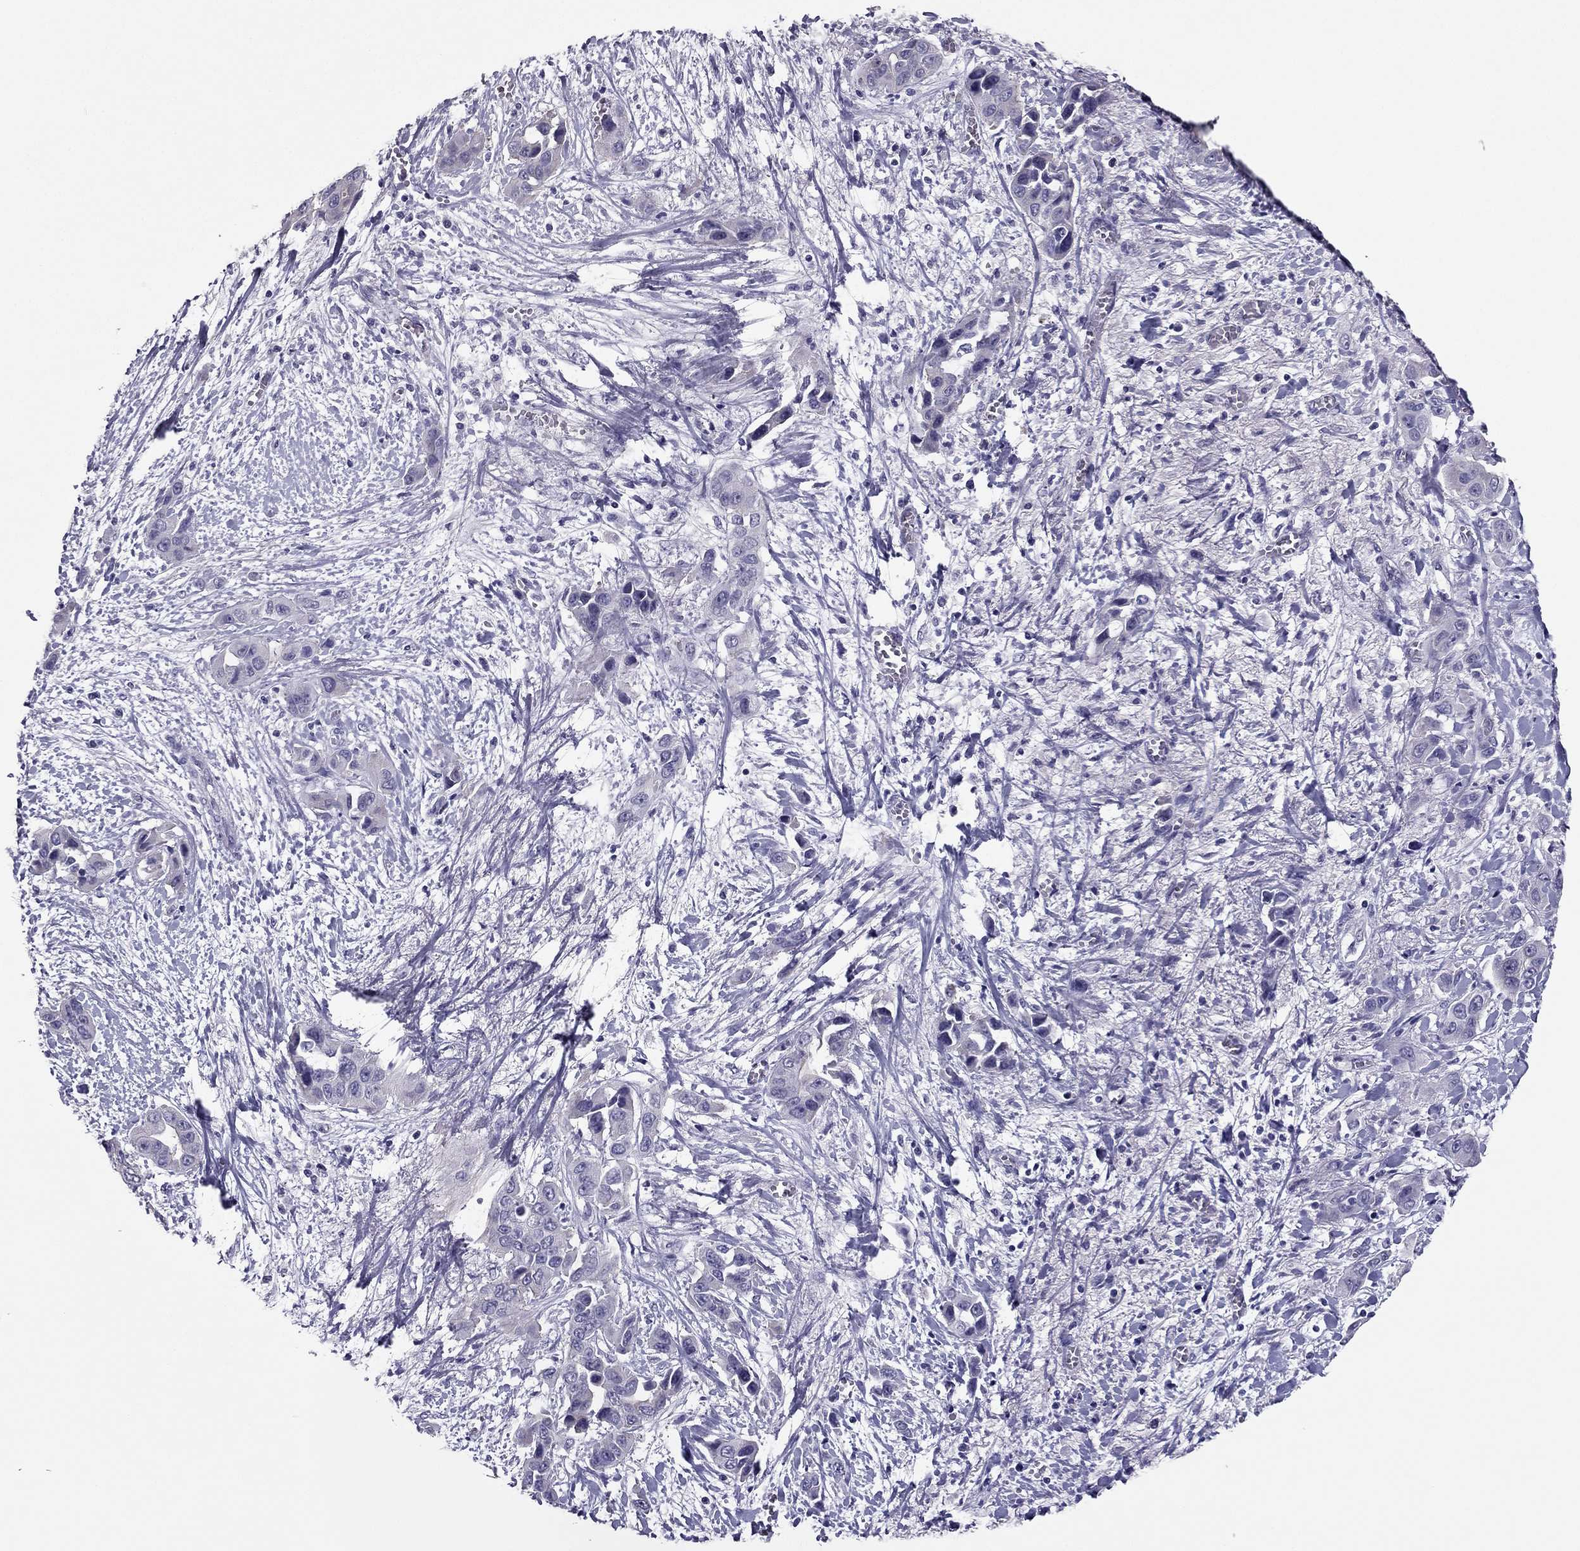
{"staining": {"intensity": "negative", "quantity": "none", "location": "none"}, "tissue": "liver cancer", "cell_type": "Tumor cells", "image_type": "cancer", "snomed": [{"axis": "morphology", "description": "Cholangiocarcinoma"}, {"axis": "topography", "description": "Liver"}], "caption": "An image of cholangiocarcinoma (liver) stained for a protein displays no brown staining in tumor cells. (IHC, brightfield microscopy, high magnification).", "gene": "PDE6A", "patient": {"sex": "female", "age": 52}}